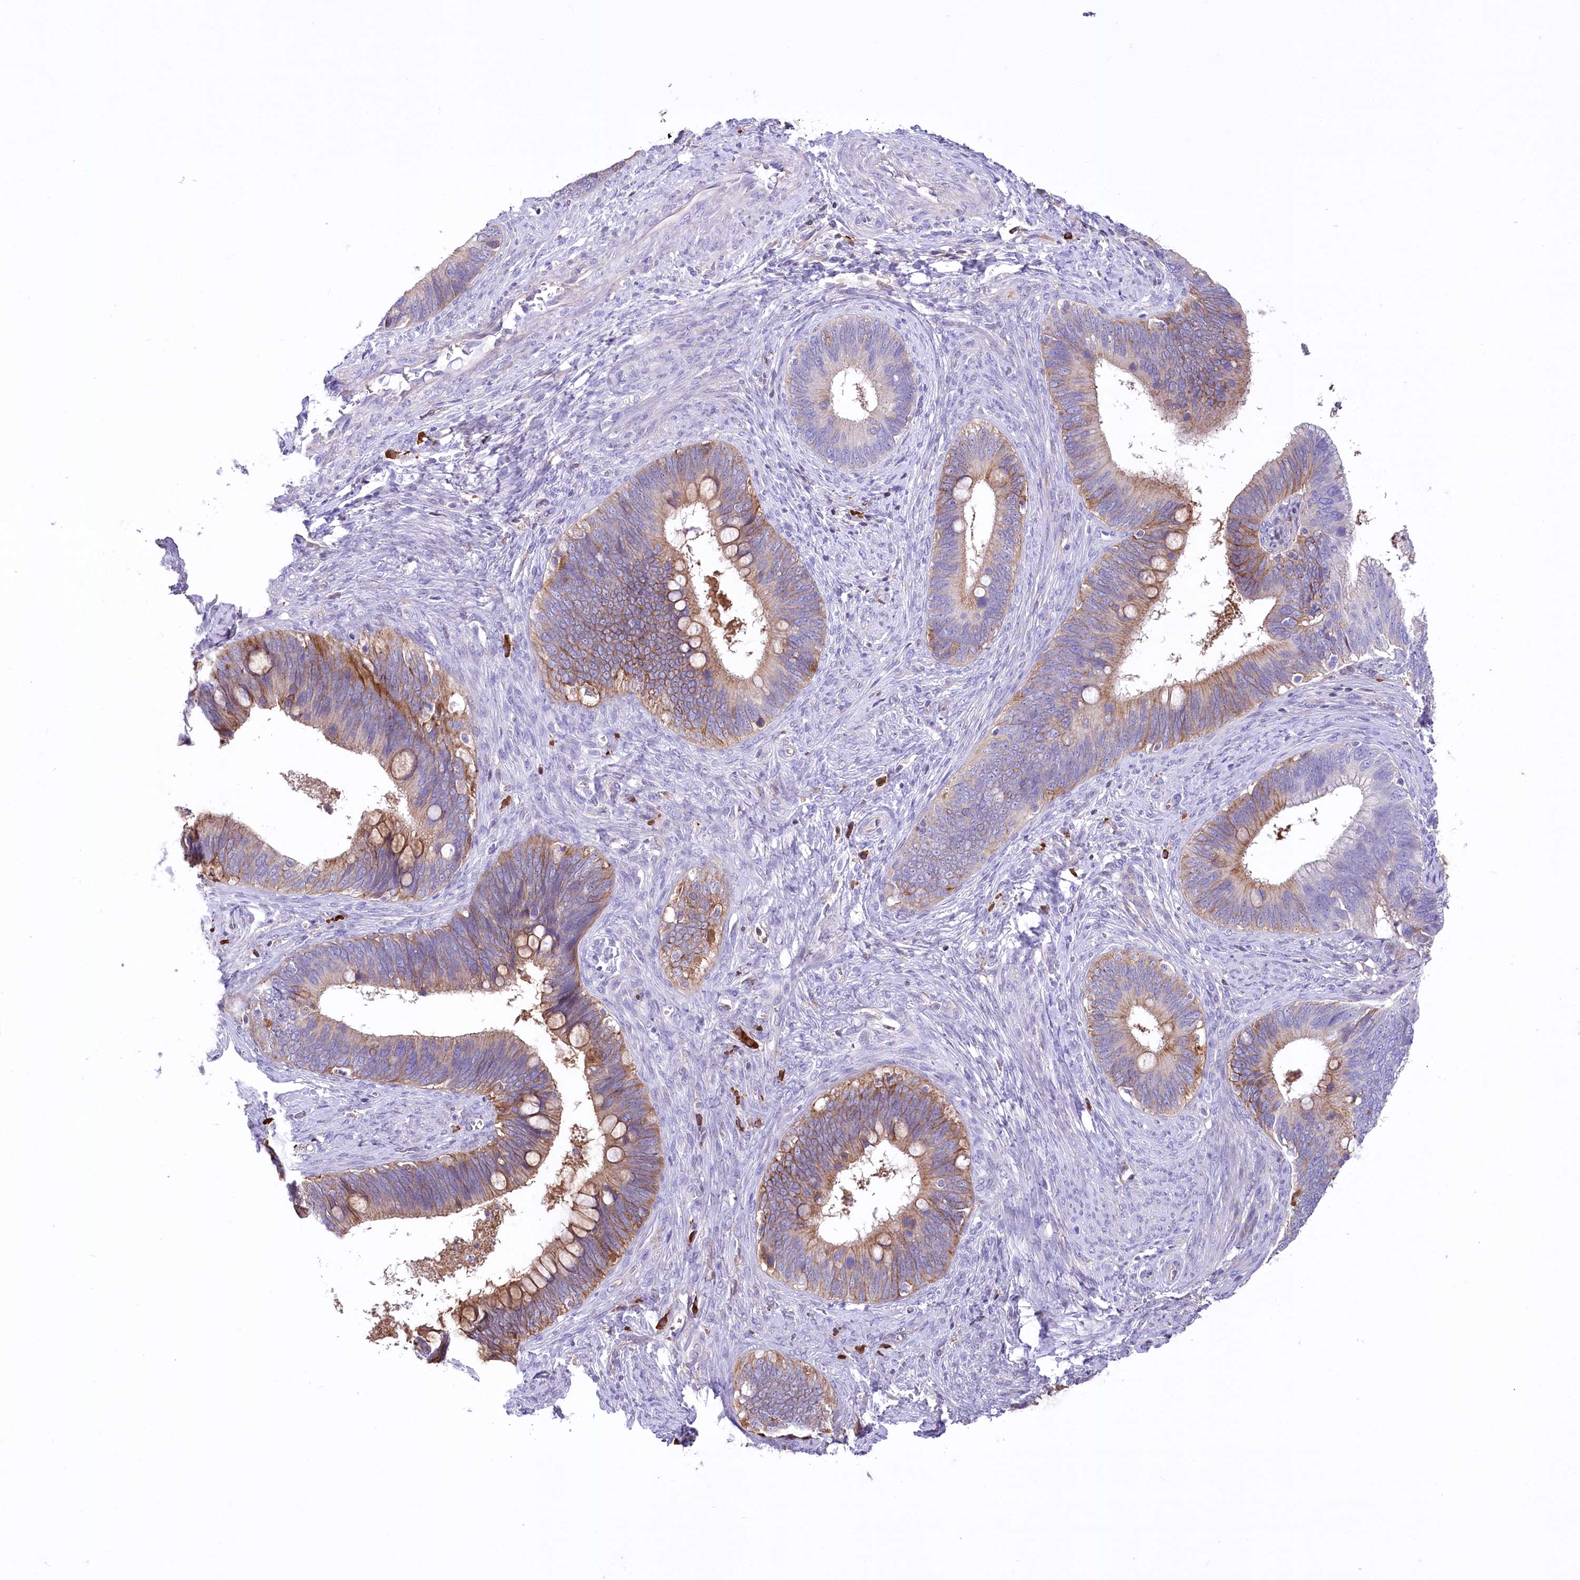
{"staining": {"intensity": "moderate", "quantity": "25%-75%", "location": "cytoplasmic/membranous"}, "tissue": "cervical cancer", "cell_type": "Tumor cells", "image_type": "cancer", "snomed": [{"axis": "morphology", "description": "Adenocarcinoma, NOS"}, {"axis": "topography", "description": "Cervix"}], "caption": "Immunohistochemical staining of cervical cancer displays medium levels of moderate cytoplasmic/membranous protein expression in approximately 25%-75% of tumor cells. The staining was performed using DAB to visualize the protein expression in brown, while the nuclei were stained in blue with hematoxylin (Magnification: 20x).", "gene": "CEP164", "patient": {"sex": "female", "age": 42}}